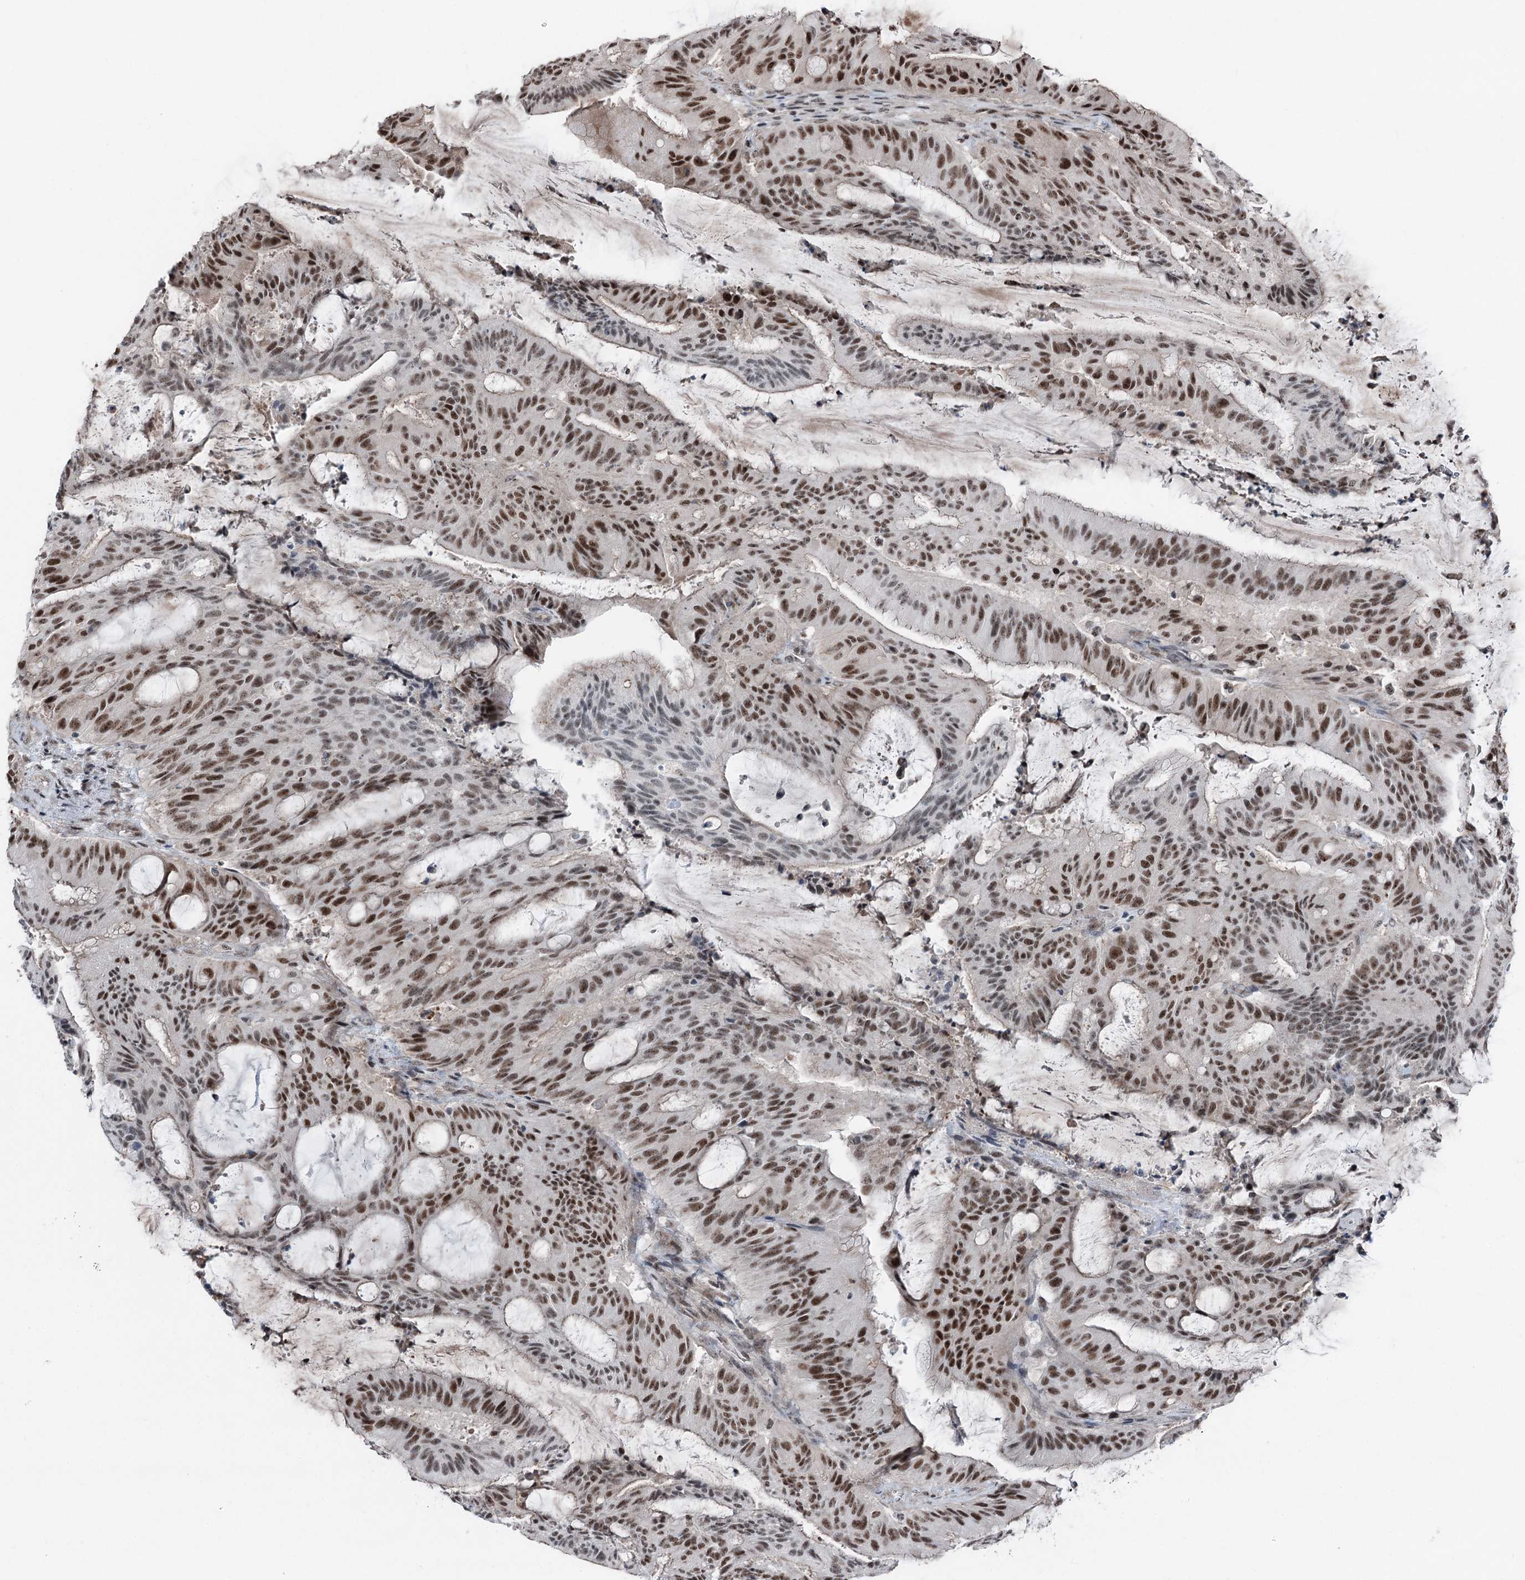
{"staining": {"intensity": "moderate", "quantity": ">75%", "location": "nuclear"}, "tissue": "liver cancer", "cell_type": "Tumor cells", "image_type": "cancer", "snomed": [{"axis": "morphology", "description": "Normal tissue, NOS"}, {"axis": "morphology", "description": "Cholangiocarcinoma"}, {"axis": "topography", "description": "Liver"}, {"axis": "topography", "description": "Peripheral nerve tissue"}], "caption": "The immunohistochemical stain highlights moderate nuclear positivity in tumor cells of liver cancer (cholangiocarcinoma) tissue. (brown staining indicates protein expression, while blue staining denotes nuclei).", "gene": "POLR2H", "patient": {"sex": "female", "age": 73}}